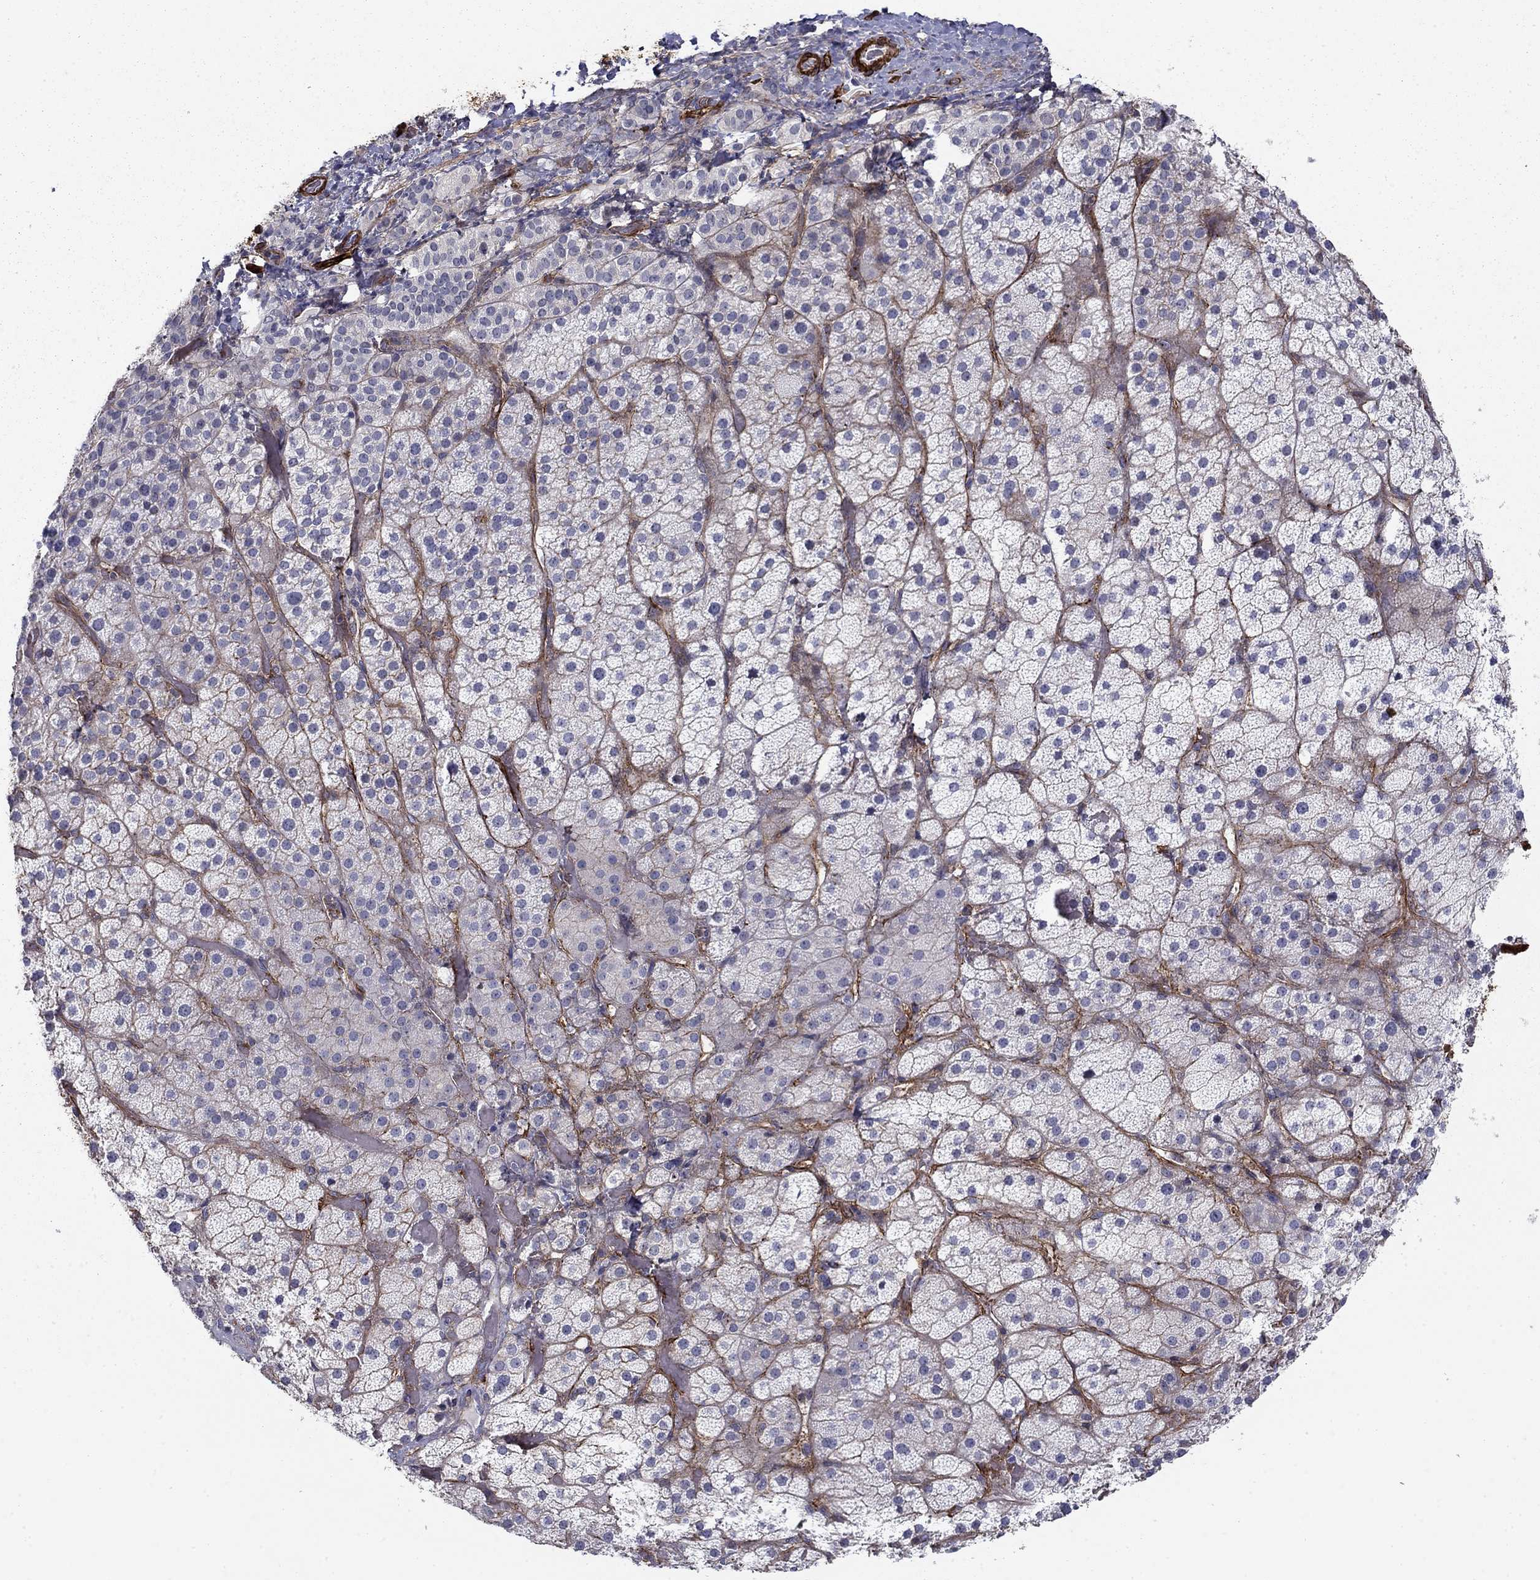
{"staining": {"intensity": "negative", "quantity": "none", "location": "none"}, "tissue": "adrenal gland", "cell_type": "Glandular cells", "image_type": "normal", "snomed": [{"axis": "morphology", "description": "Normal tissue, NOS"}, {"axis": "topography", "description": "Adrenal gland"}], "caption": "Protein analysis of unremarkable adrenal gland exhibits no significant staining in glandular cells. The staining is performed using DAB brown chromogen with nuclei counter-stained in using hematoxylin.", "gene": "KRBA1", "patient": {"sex": "male", "age": 57}}